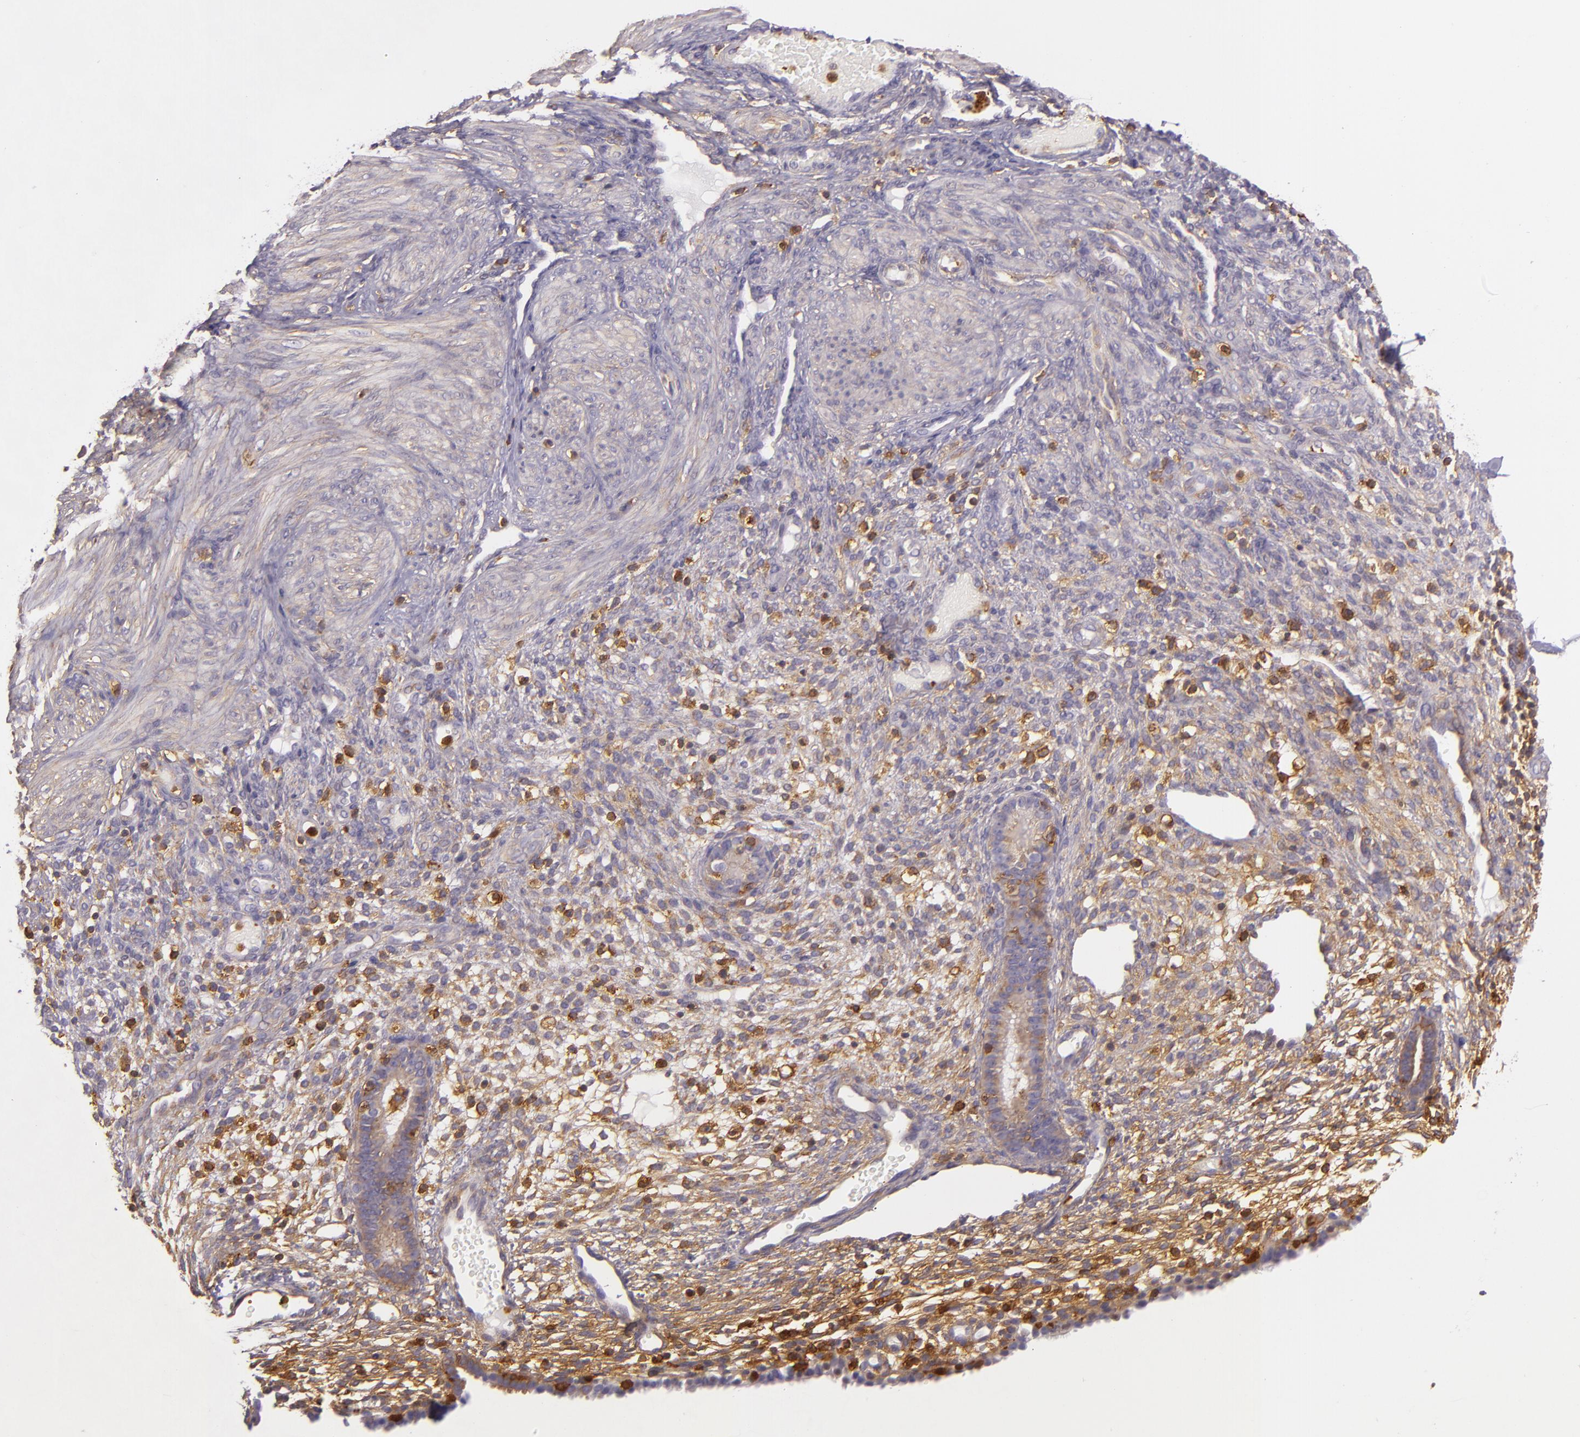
{"staining": {"intensity": "moderate", "quantity": ">75%", "location": "cytoplasmic/membranous"}, "tissue": "endometrium", "cell_type": "Cells in endometrial stroma", "image_type": "normal", "snomed": [{"axis": "morphology", "description": "Normal tissue, NOS"}, {"axis": "topography", "description": "Endometrium"}], "caption": "High-magnification brightfield microscopy of benign endometrium stained with DAB (3,3'-diaminobenzidine) (brown) and counterstained with hematoxylin (blue). cells in endometrial stroma exhibit moderate cytoplasmic/membranous staining is present in about>75% of cells.", "gene": "TLN1", "patient": {"sex": "female", "age": 72}}